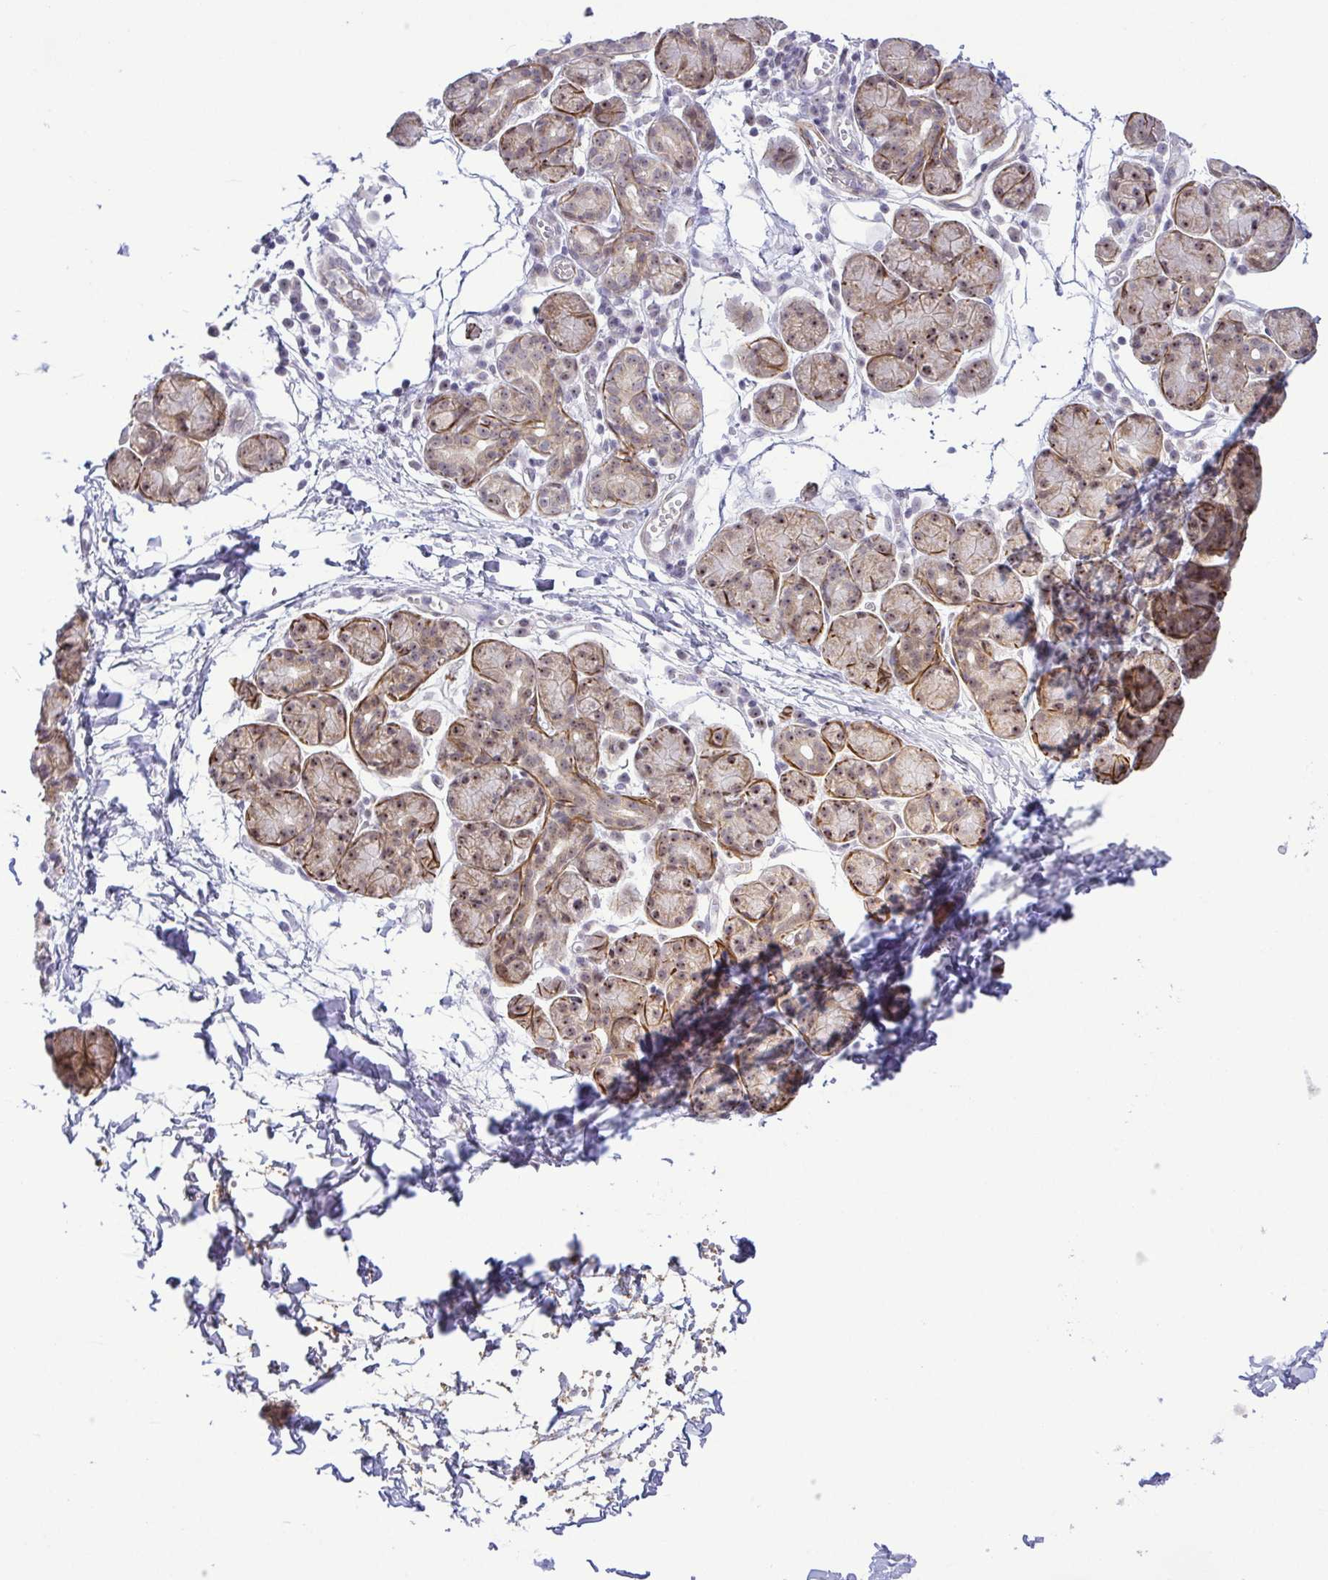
{"staining": {"intensity": "weak", "quantity": "25%-75%", "location": "cytoplasmic/membranous,nuclear"}, "tissue": "salivary gland", "cell_type": "Glandular cells", "image_type": "normal", "snomed": [{"axis": "morphology", "description": "Normal tissue, NOS"}, {"axis": "morphology", "description": "Inflammation, NOS"}, {"axis": "topography", "description": "Lymph node"}, {"axis": "topography", "description": "Salivary gland"}], "caption": "Salivary gland stained with immunohistochemistry reveals weak cytoplasmic/membranous,nuclear expression in about 25%-75% of glandular cells.", "gene": "RSL24D1", "patient": {"sex": "male", "age": 3}}